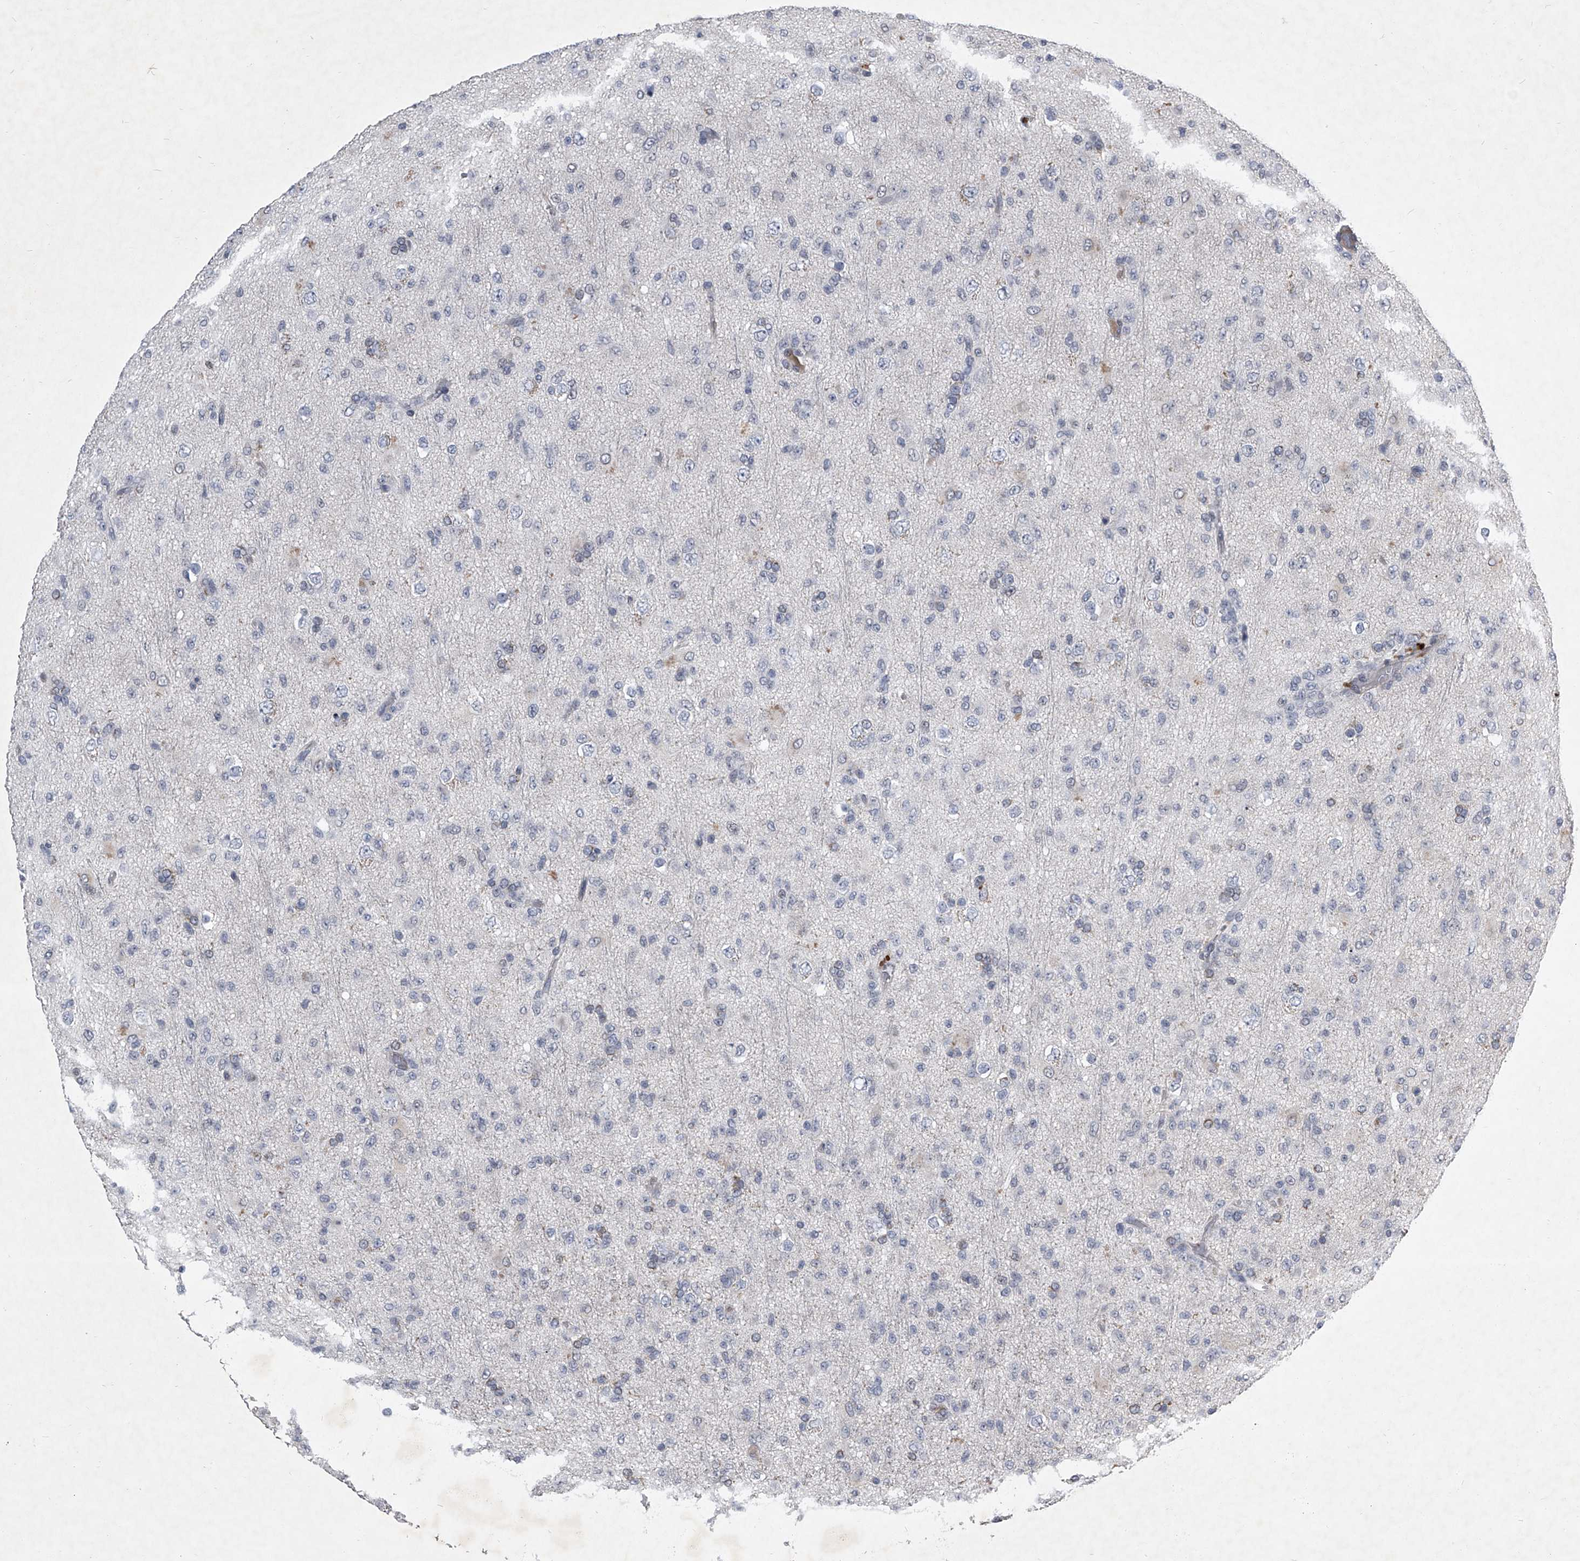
{"staining": {"intensity": "negative", "quantity": "none", "location": "none"}, "tissue": "glioma", "cell_type": "Tumor cells", "image_type": "cancer", "snomed": [{"axis": "morphology", "description": "Glioma, malignant, Low grade"}, {"axis": "topography", "description": "Brain"}], "caption": "Immunohistochemistry (IHC) histopathology image of neoplastic tissue: human malignant low-grade glioma stained with DAB (3,3'-diaminobenzidine) displays no significant protein positivity in tumor cells.", "gene": "ZNF76", "patient": {"sex": "male", "age": 65}}